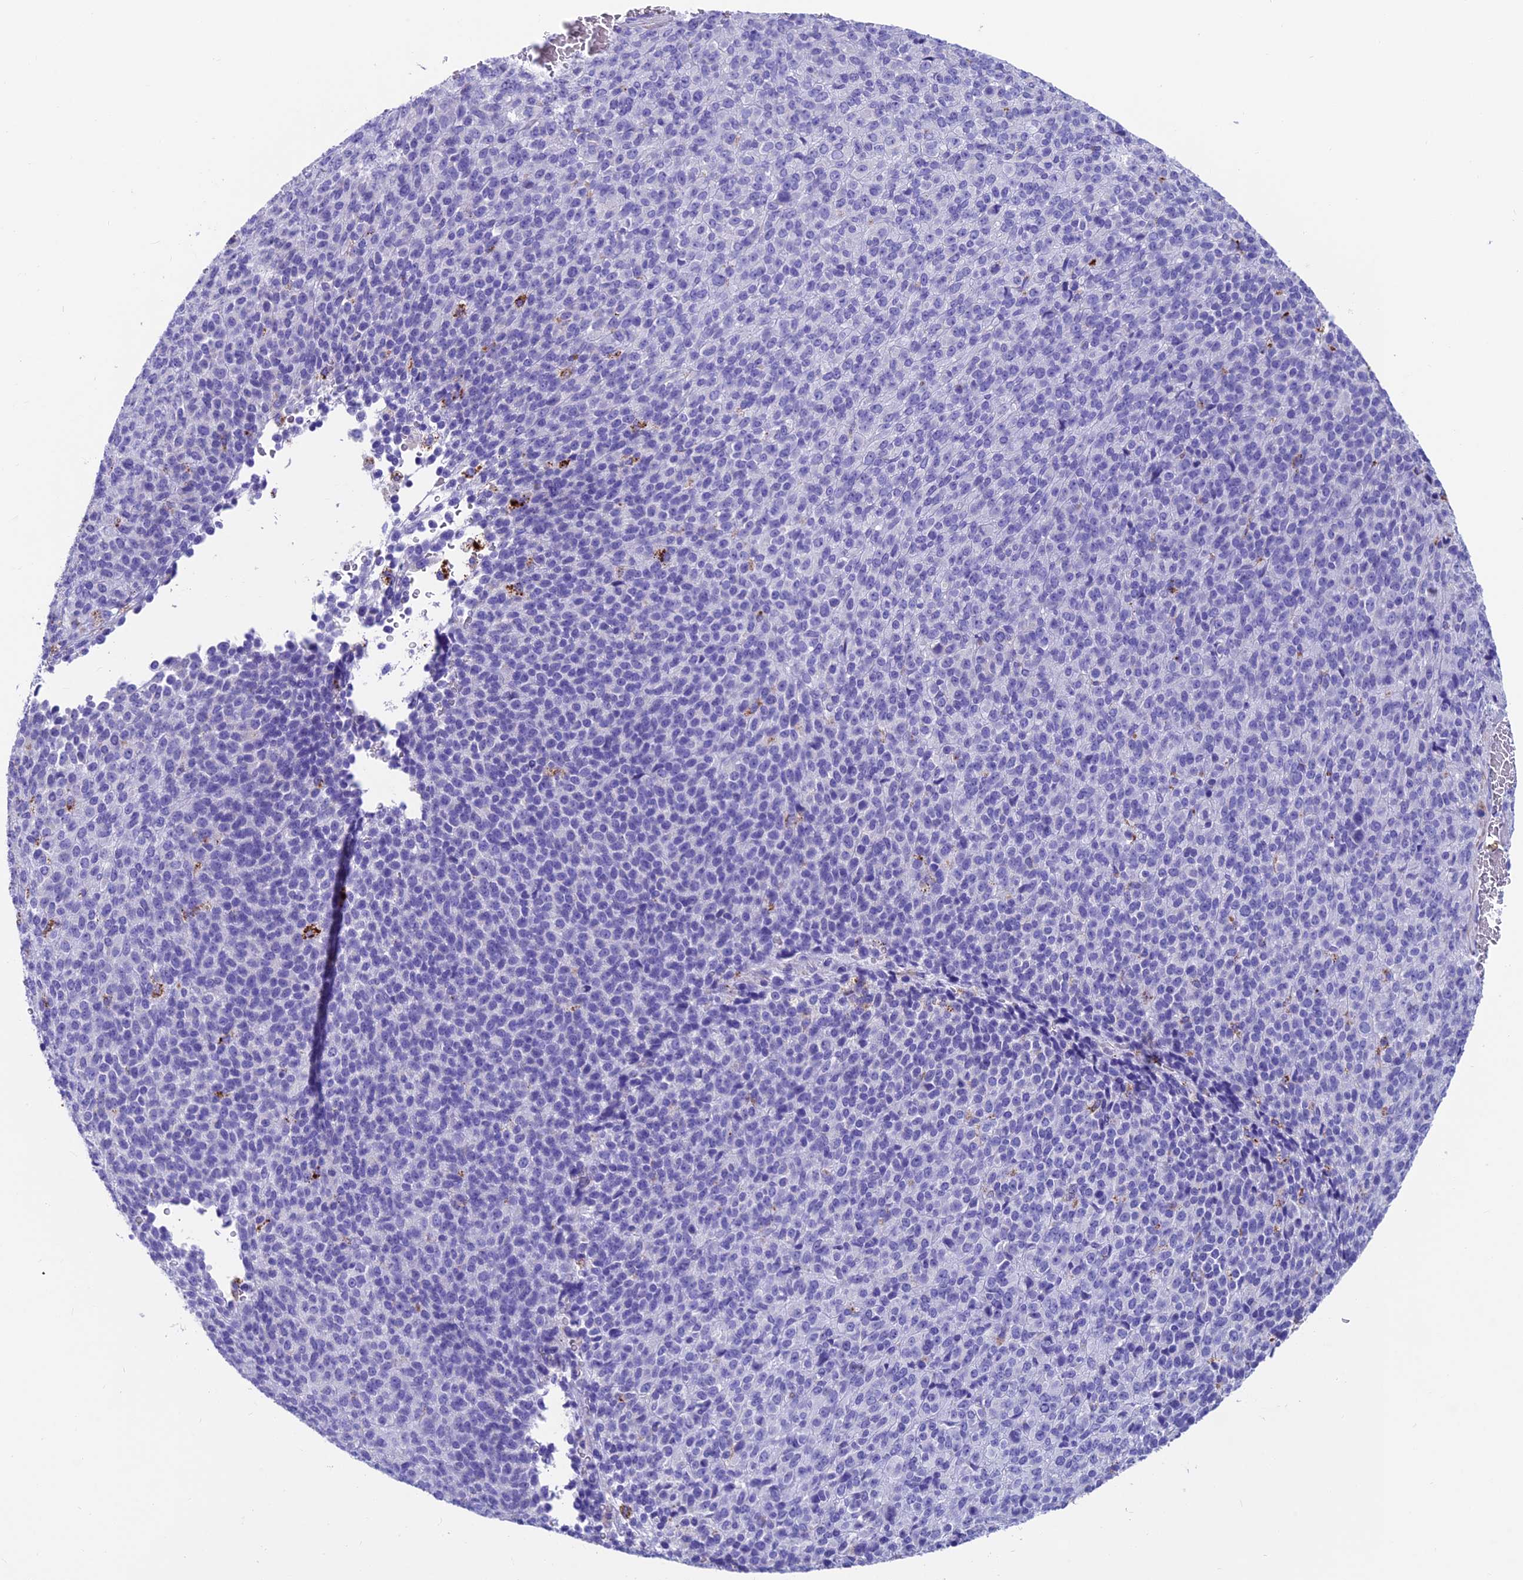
{"staining": {"intensity": "negative", "quantity": "none", "location": "none"}, "tissue": "melanoma", "cell_type": "Tumor cells", "image_type": "cancer", "snomed": [{"axis": "morphology", "description": "Malignant melanoma, Metastatic site"}, {"axis": "topography", "description": "Brain"}], "caption": "Malignant melanoma (metastatic site) stained for a protein using immunohistochemistry (IHC) reveals no positivity tumor cells.", "gene": "GNG11", "patient": {"sex": "female", "age": 56}}